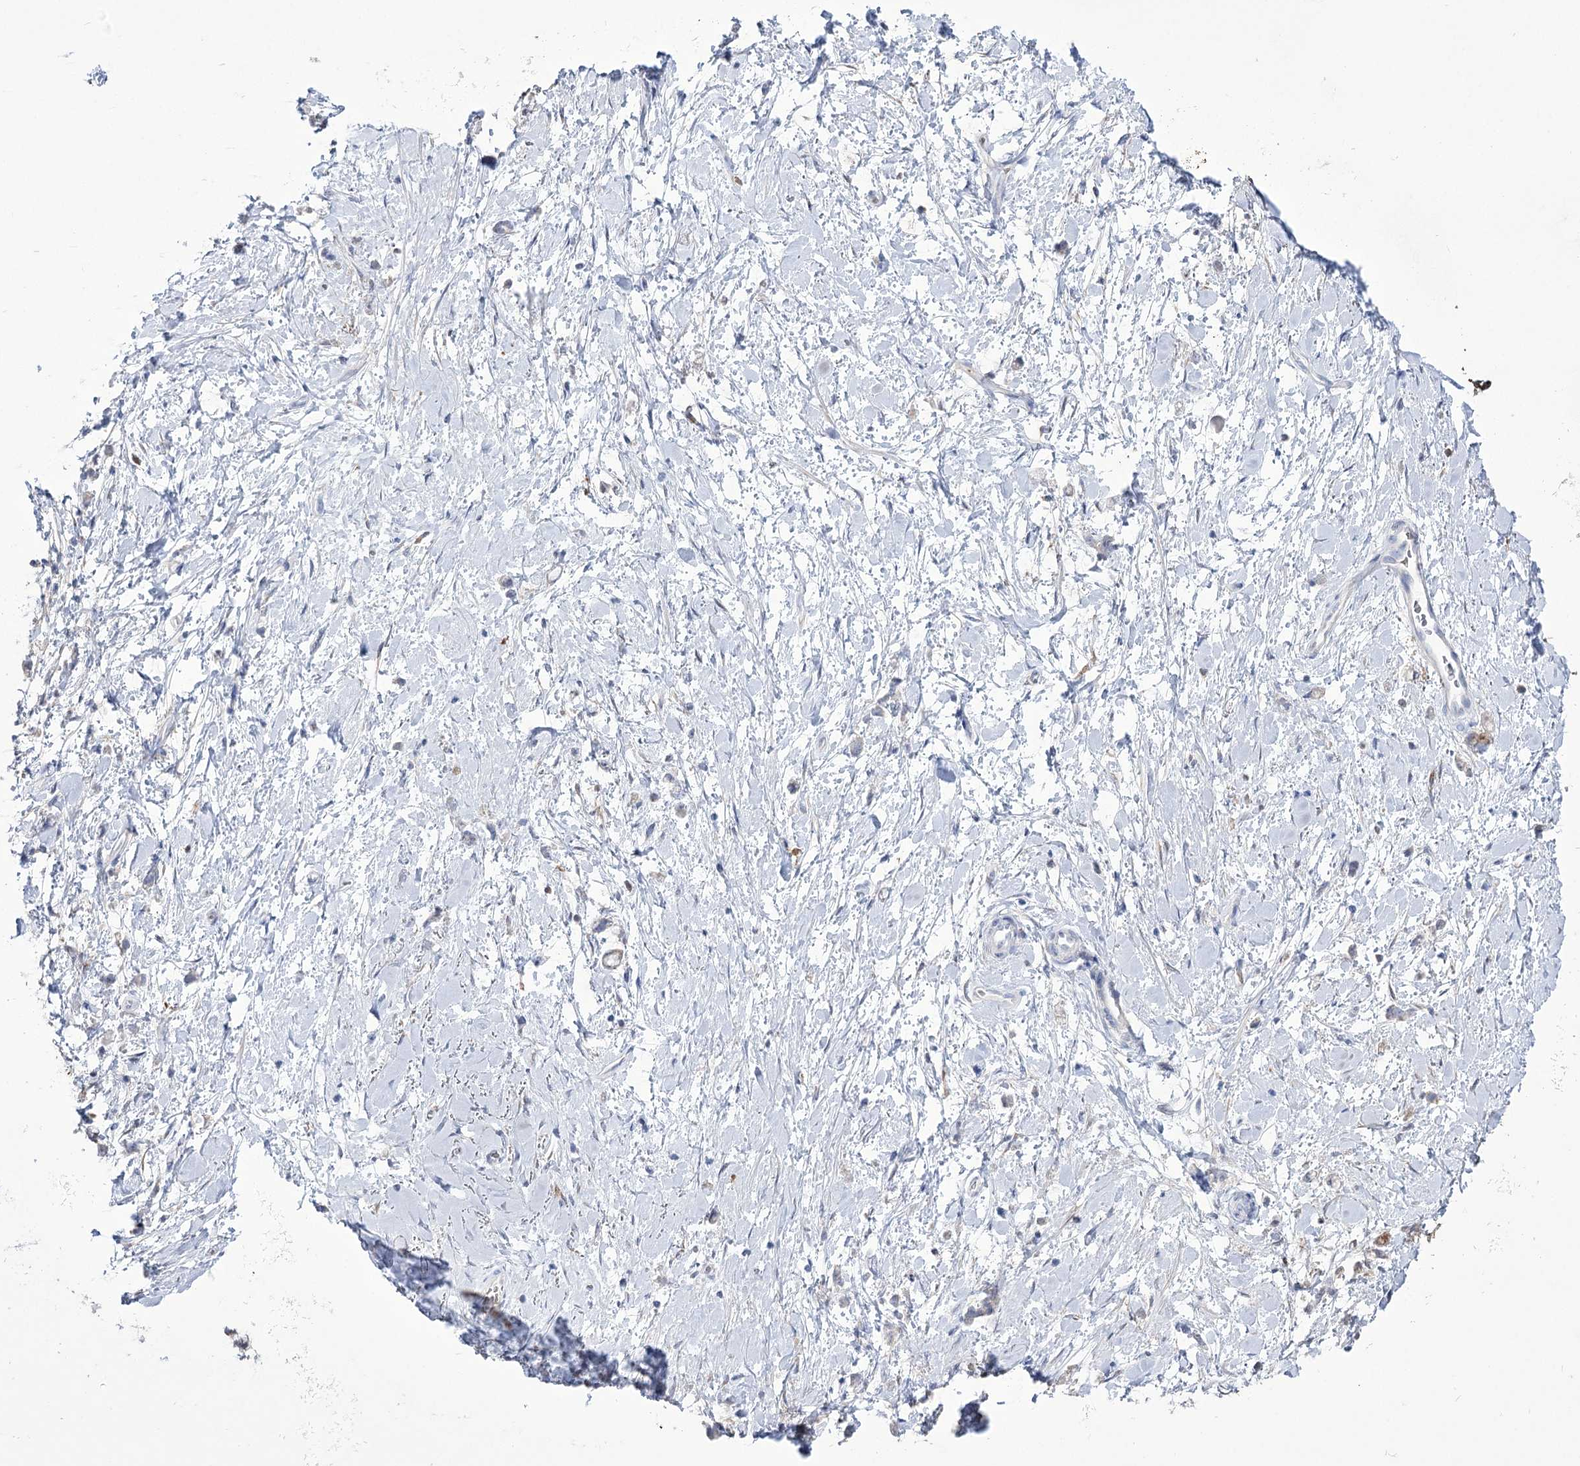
{"staining": {"intensity": "negative", "quantity": "none", "location": "none"}, "tissue": "stomach cancer", "cell_type": "Tumor cells", "image_type": "cancer", "snomed": [{"axis": "morphology", "description": "Adenocarcinoma, NOS"}, {"axis": "topography", "description": "Stomach"}], "caption": "Tumor cells show no significant protein expression in stomach cancer. Nuclei are stained in blue.", "gene": "ZNF622", "patient": {"sex": "female", "age": 60}}